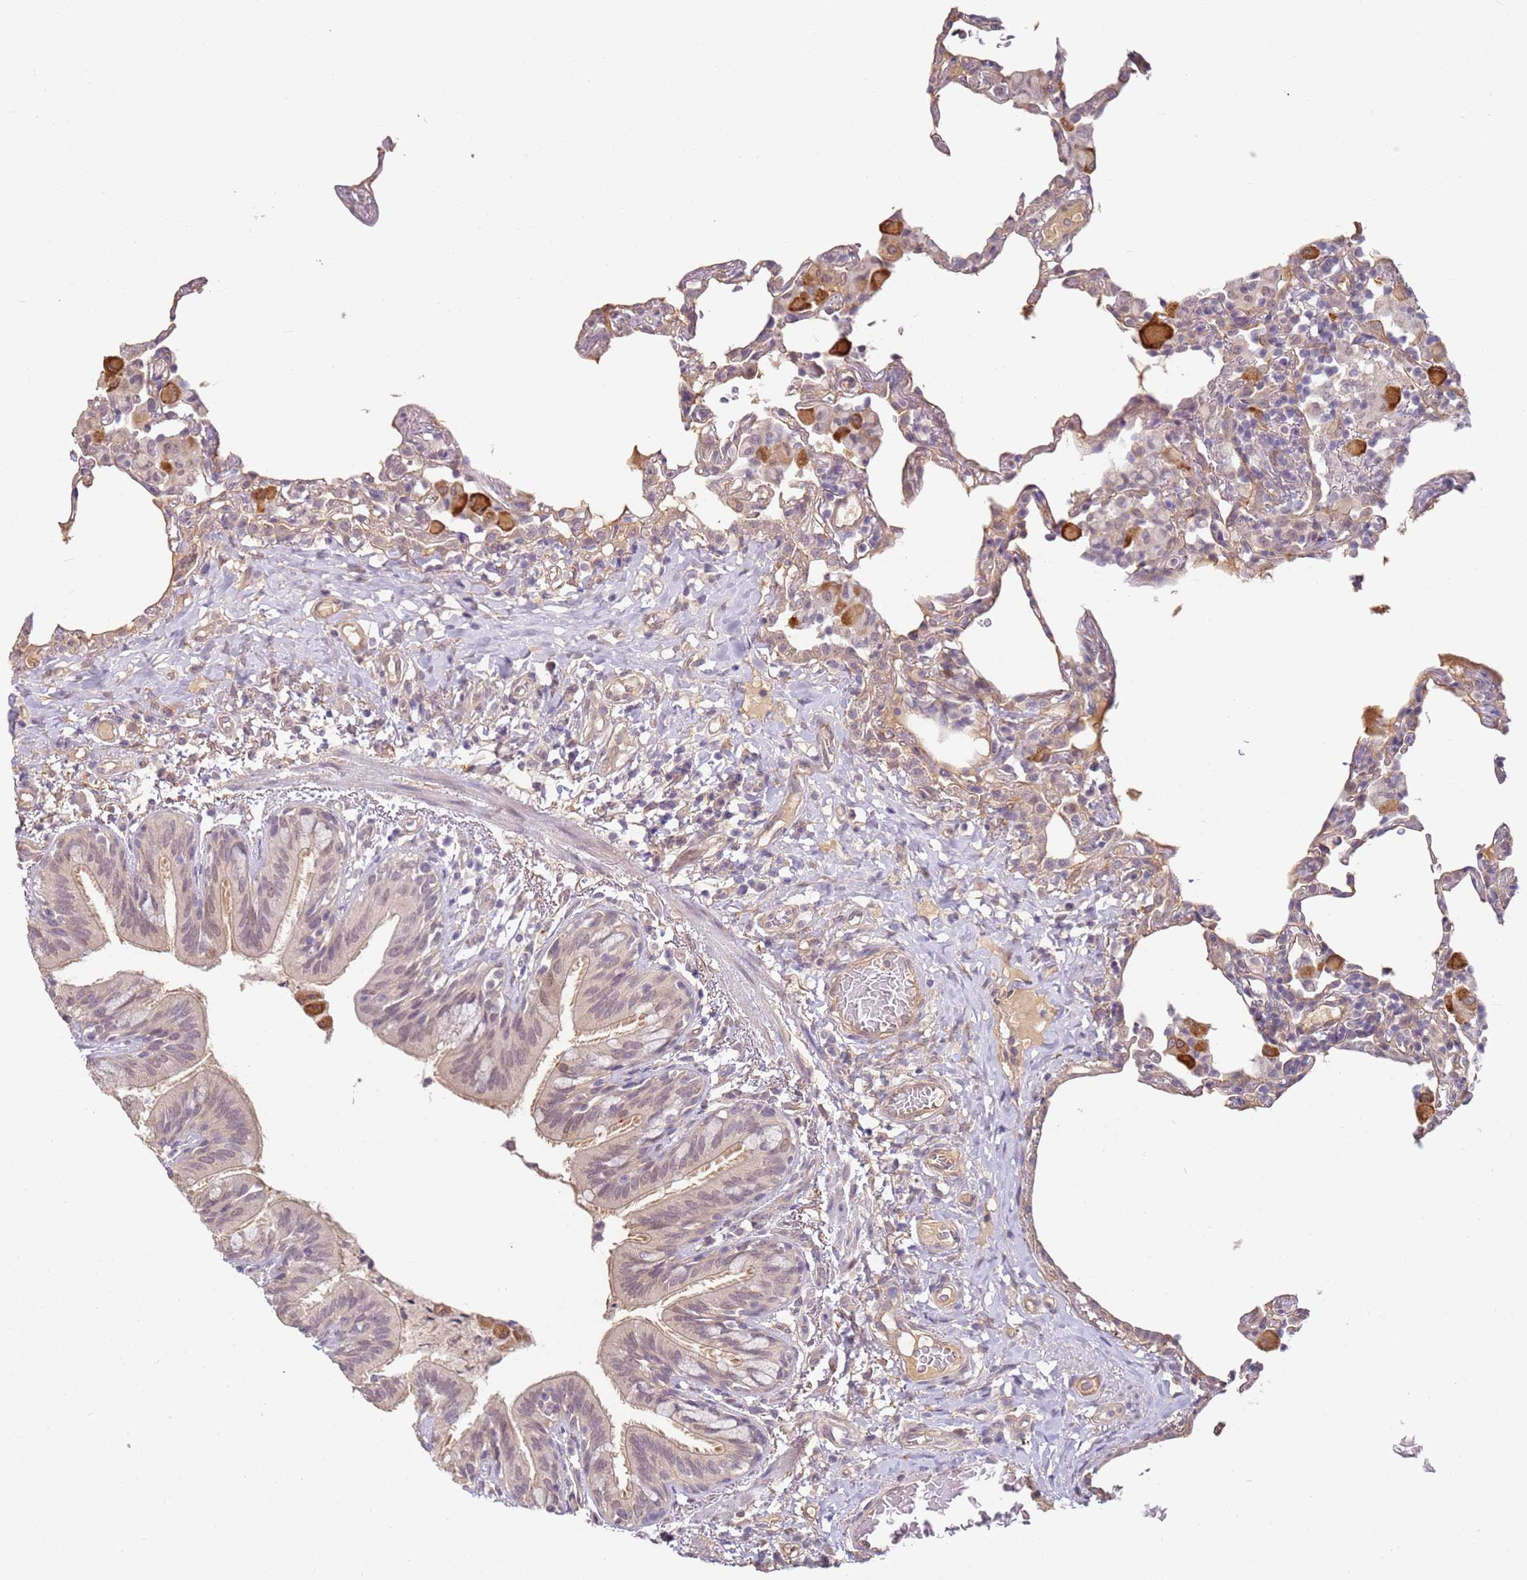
{"staining": {"intensity": "negative", "quantity": "none", "location": "none"}, "tissue": "lung", "cell_type": "Alveolar cells", "image_type": "normal", "snomed": [{"axis": "morphology", "description": "Normal tissue, NOS"}, {"axis": "topography", "description": "Lung"}], "caption": "Lung was stained to show a protein in brown. There is no significant expression in alveolar cells. (DAB immunohistochemistry (IHC), high magnification).", "gene": "WDR93", "patient": {"sex": "female", "age": 57}}